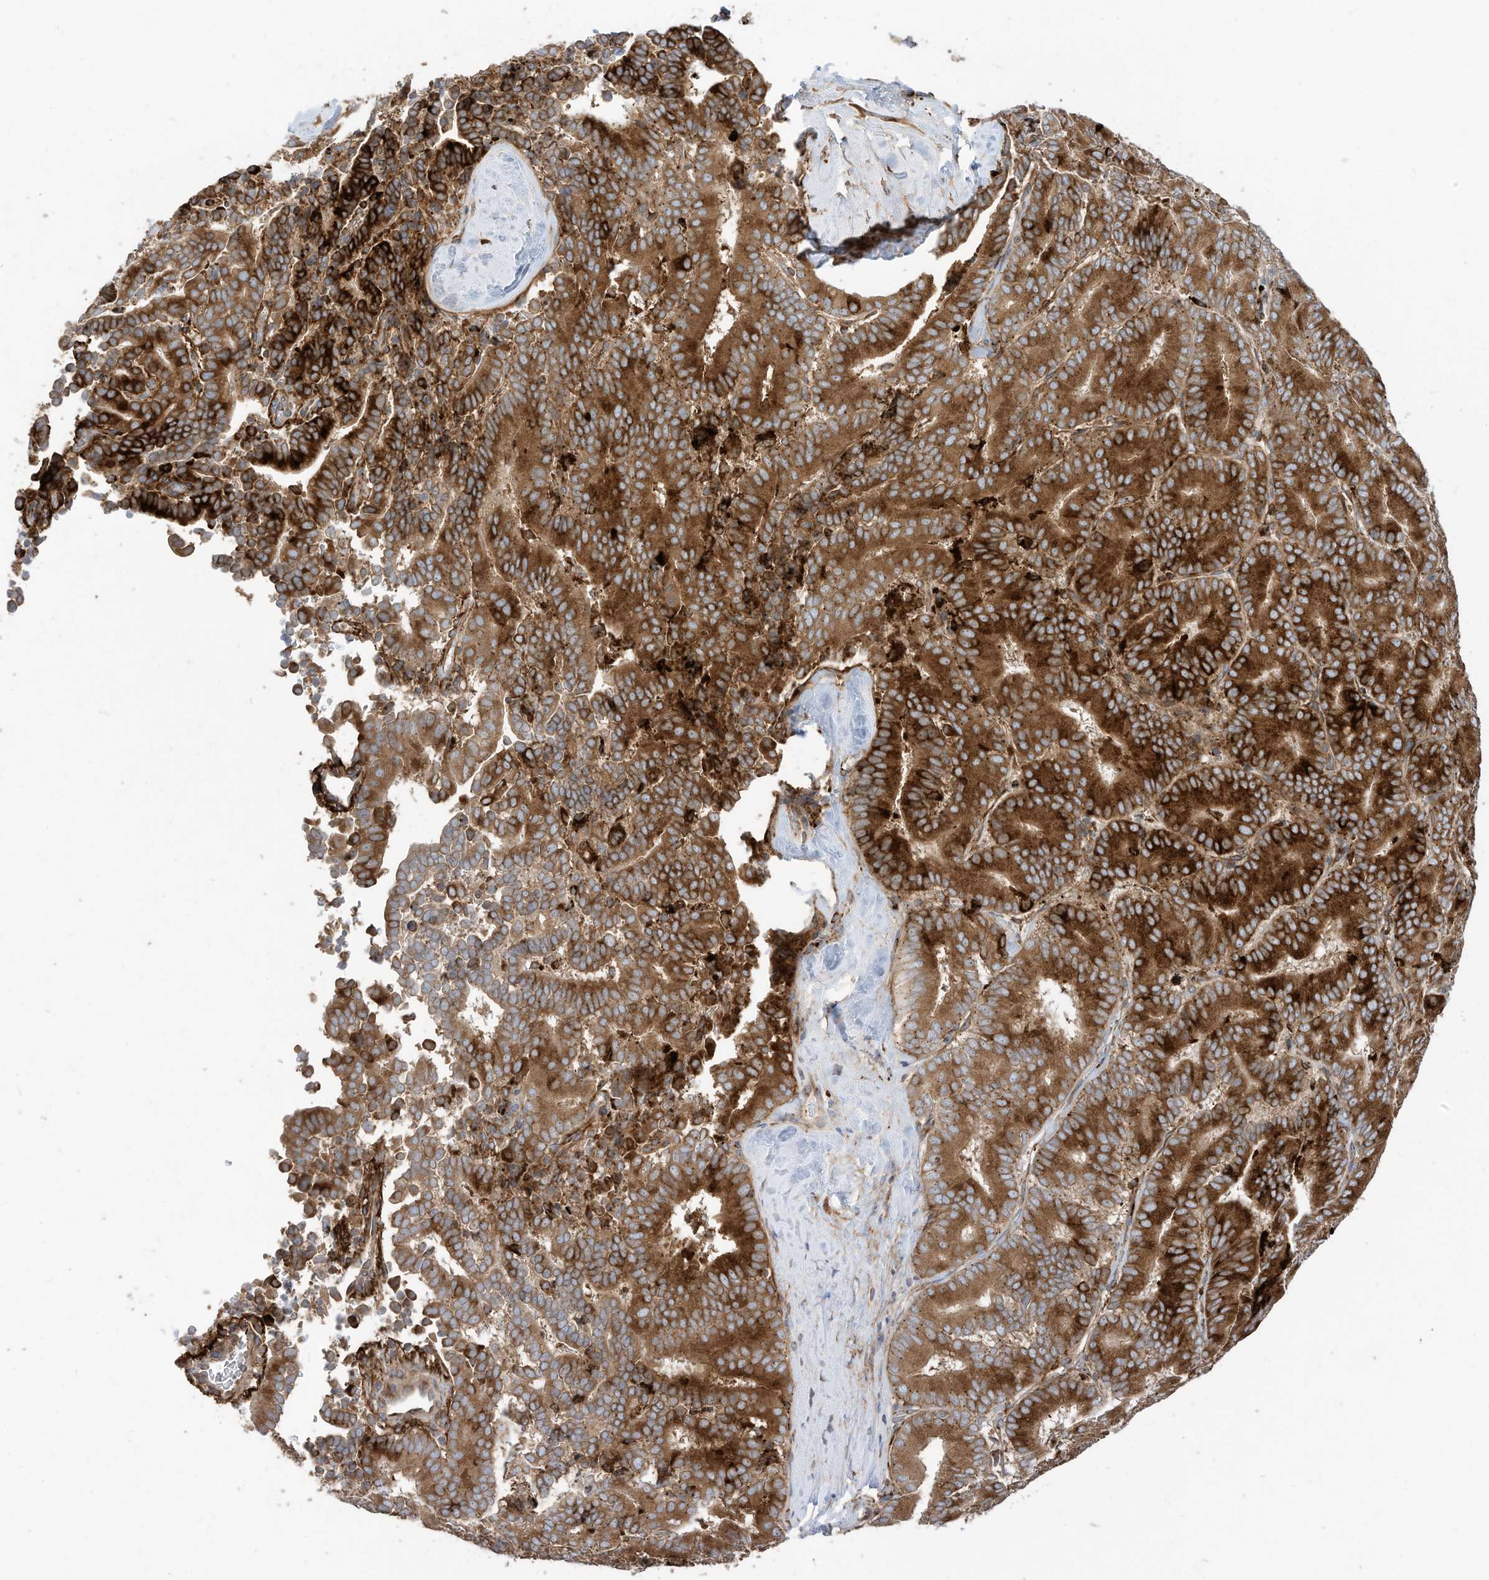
{"staining": {"intensity": "strong", "quantity": ">75%", "location": "cytoplasmic/membranous"}, "tissue": "liver cancer", "cell_type": "Tumor cells", "image_type": "cancer", "snomed": [{"axis": "morphology", "description": "Cholangiocarcinoma"}, {"axis": "topography", "description": "Liver"}], "caption": "The photomicrograph exhibits staining of liver cholangiocarcinoma, revealing strong cytoplasmic/membranous protein staining (brown color) within tumor cells.", "gene": "TRNAU1AP", "patient": {"sex": "female", "age": 75}}